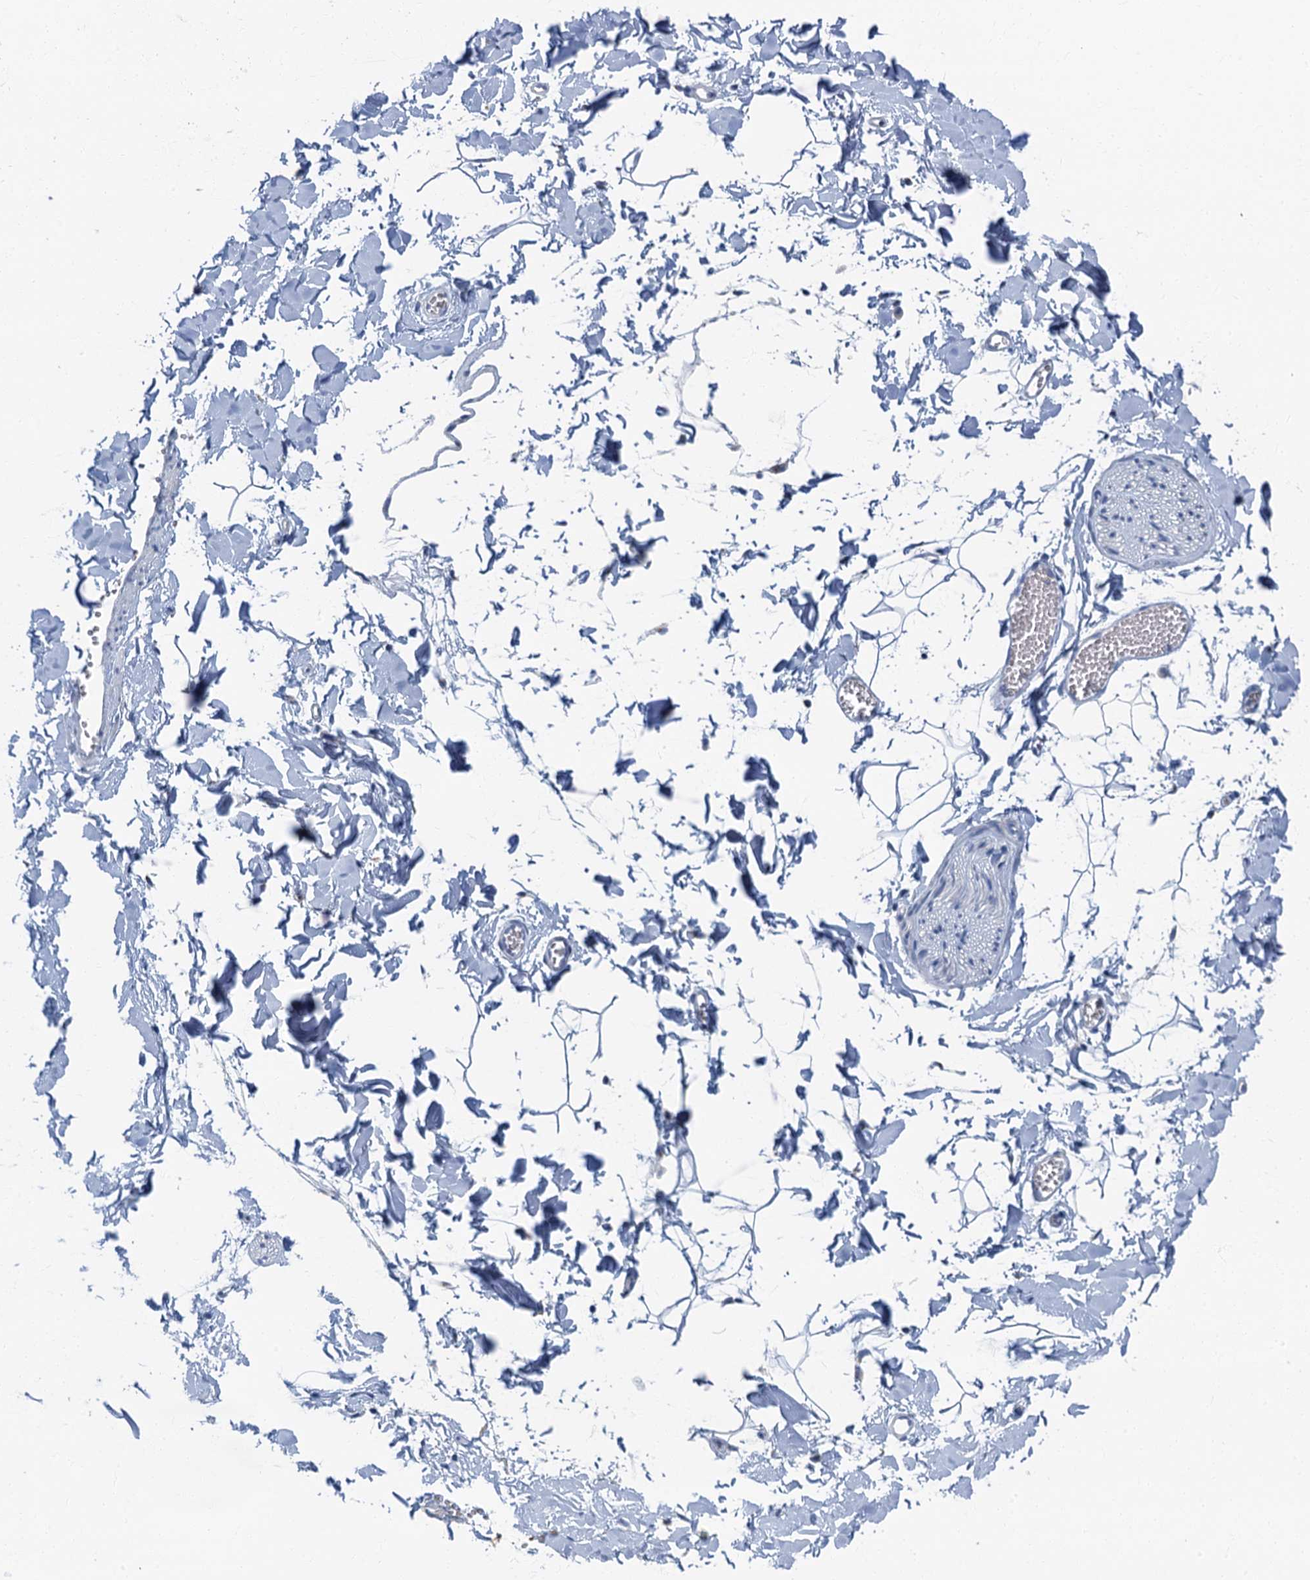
{"staining": {"intensity": "negative", "quantity": "none", "location": "none"}, "tissue": "adipose tissue", "cell_type": "Adipocytes", "image_type": "normal", "snomed": [{"axis": "morphology", "description": "Normal tissue, NOS"}, {"axis": "topography", "description": "Gallbladder"}, {"axis": "topography", "description": "Peripheral nerve tissue"}], "caption": "Immunohistochemistry of normal adipose tissue demonstrates no positivity in adipocytes.", "gene": "LYPD3", "patient": {"sex": "male", "age": 38}}